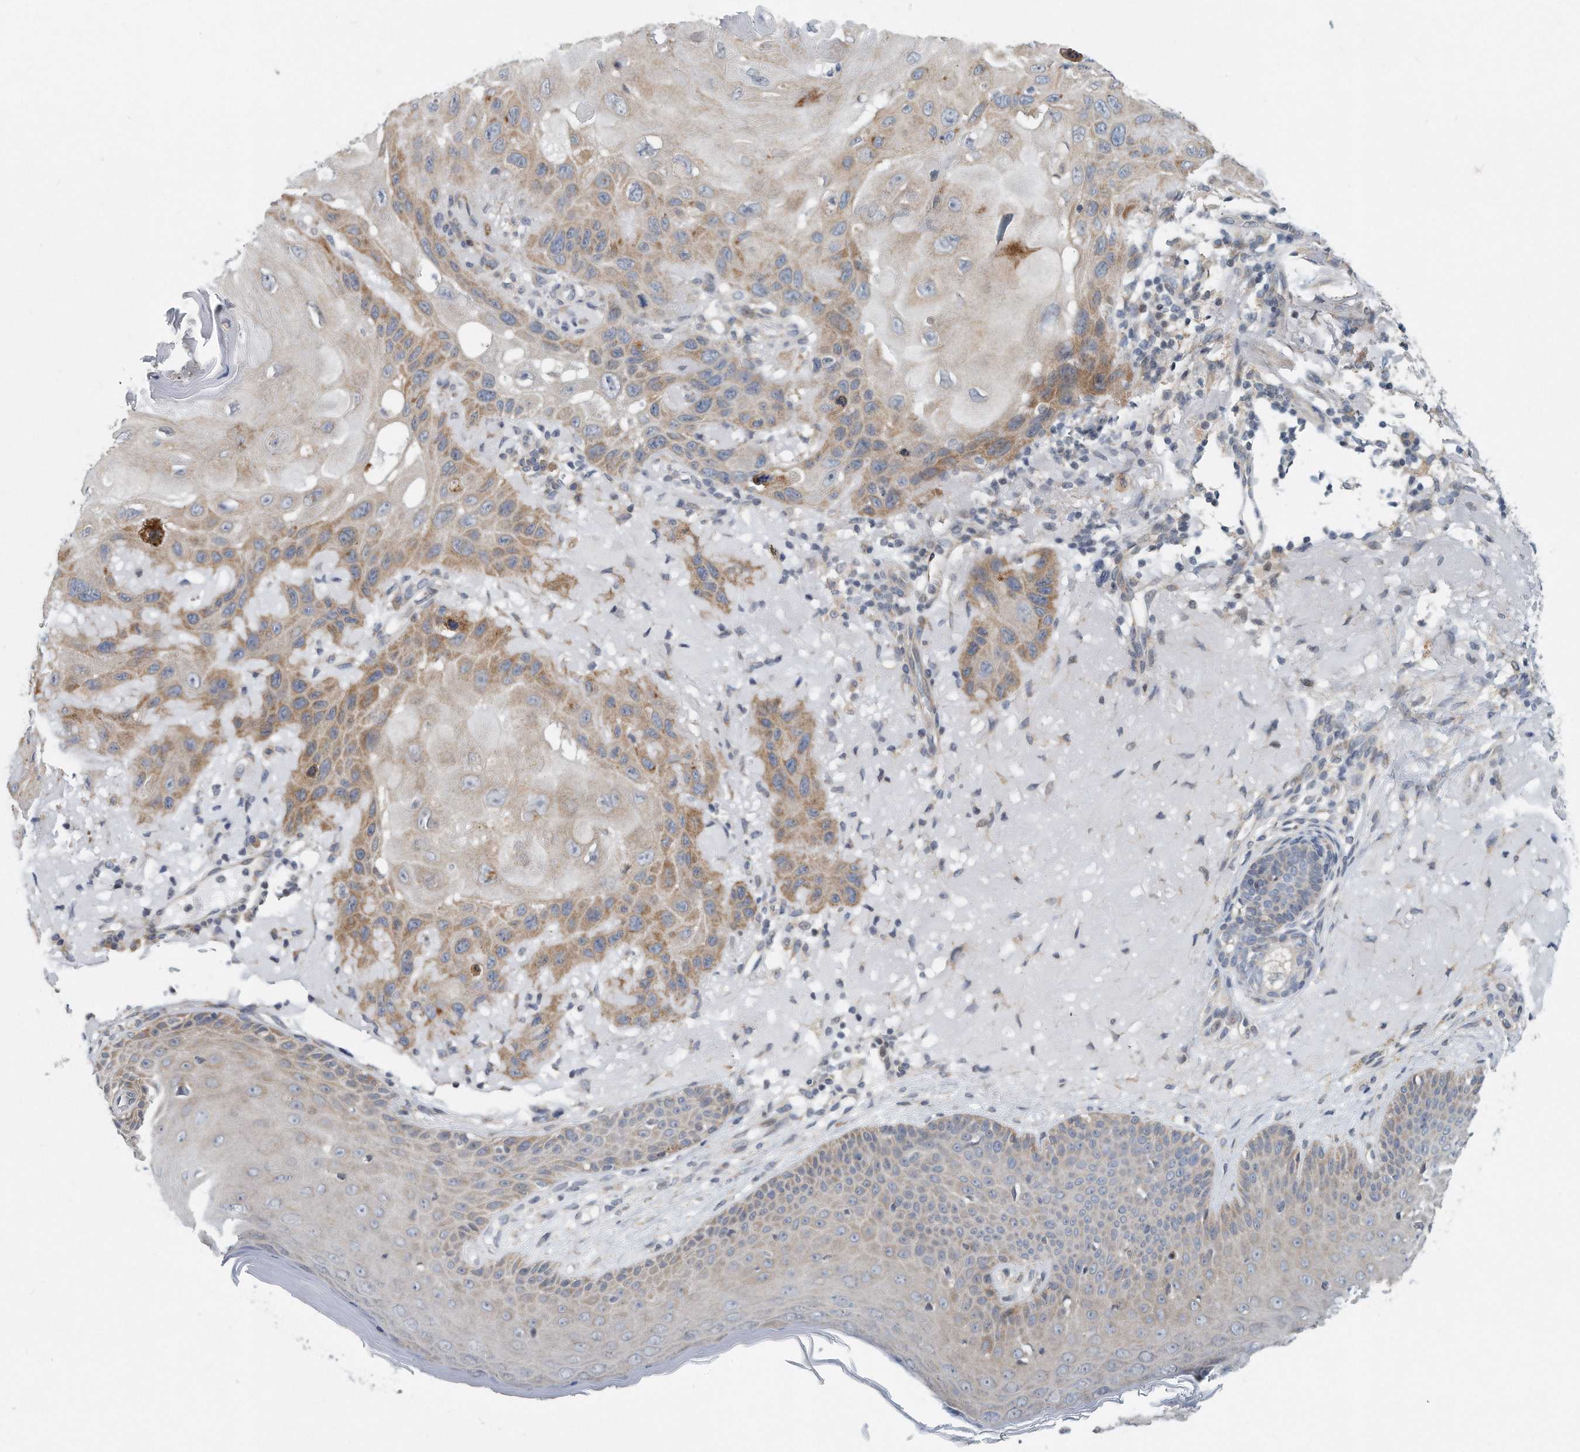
{"staining": {"intensity": "moderate", "quantity": "<25%", "location": "cytoplasmic/membranous"}, "tissue": "skin cancer", "cell_type": "Tumor cells", "image_type": "cancer", "snomed": [{"axis": "morphology", "description": "Normal tissue, NOS"}, {"axis": "morphology", "description": "Squamous cell carcinoma, NOS"}, {"axis": "topography", "description": "Skin"}], "caption": "Moderate cytoplasmic/membranous expression is identified in about <25% of tumor cells in skin cancer.", "gene": "VLDLR", "patient": {"sex": "female", "age": 96}}